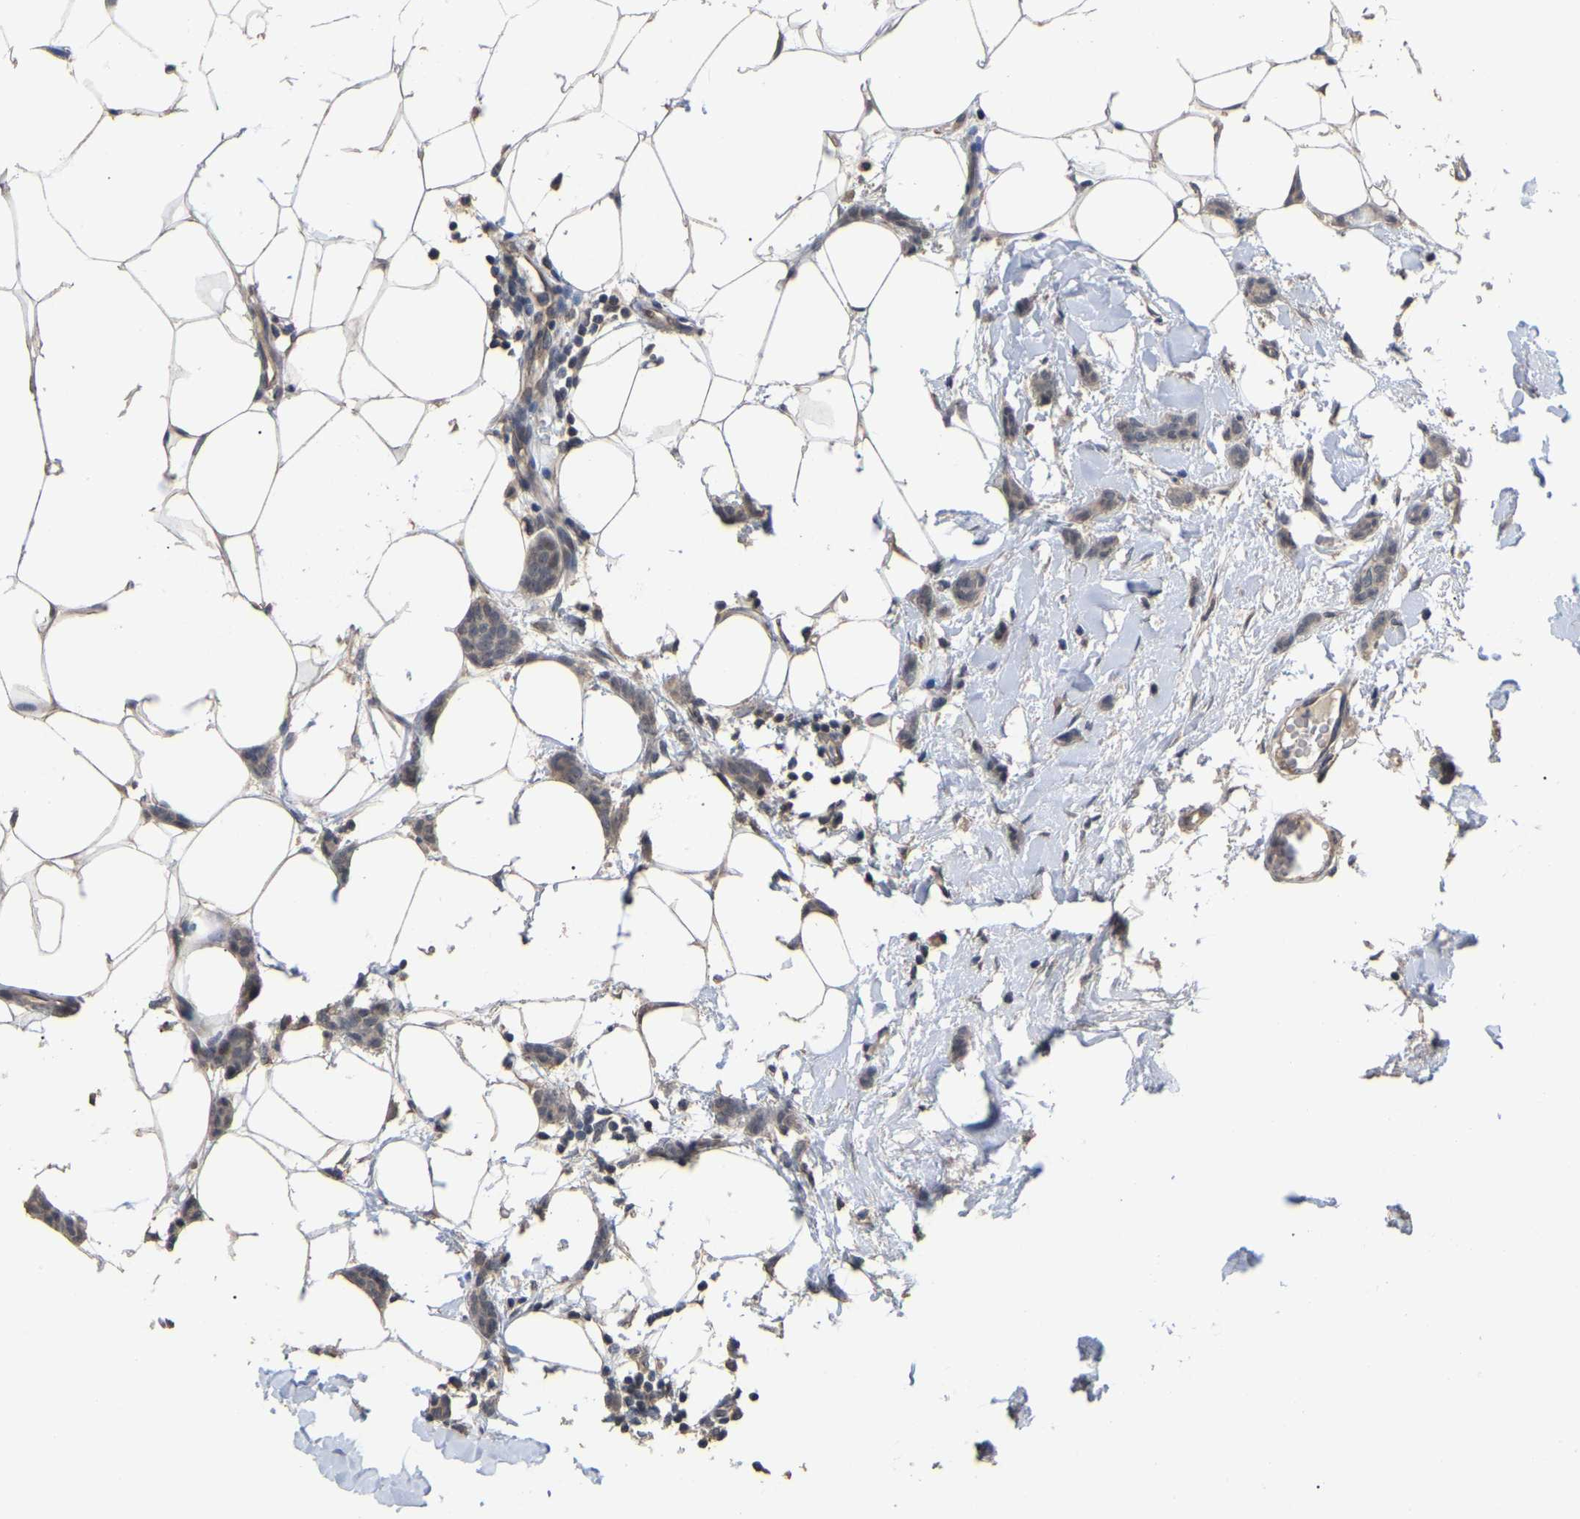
{"staining": {"intensity": "weak", "quantity": ">75%", "location": "cytoplasmic/membranous,nuclear"}, "tissue": "breast cancer", "cell_type": "Tumor cells", "image_type": "cancer", "snomed": [{"axis": "morphology", "description": "Lobular carcinoma"}, {"axis": "topography", "description": "Skin"}, {"axis": "topography", "description": "Breast"}], "caption": "Tumor cells reveal low levels of weak cytoplasmic/membranous and nuclear expression in about >75% of cells in breast lobular carcinoma.", "gene": "JAZF1", "patient": {"sex": "female", "age": 46}}